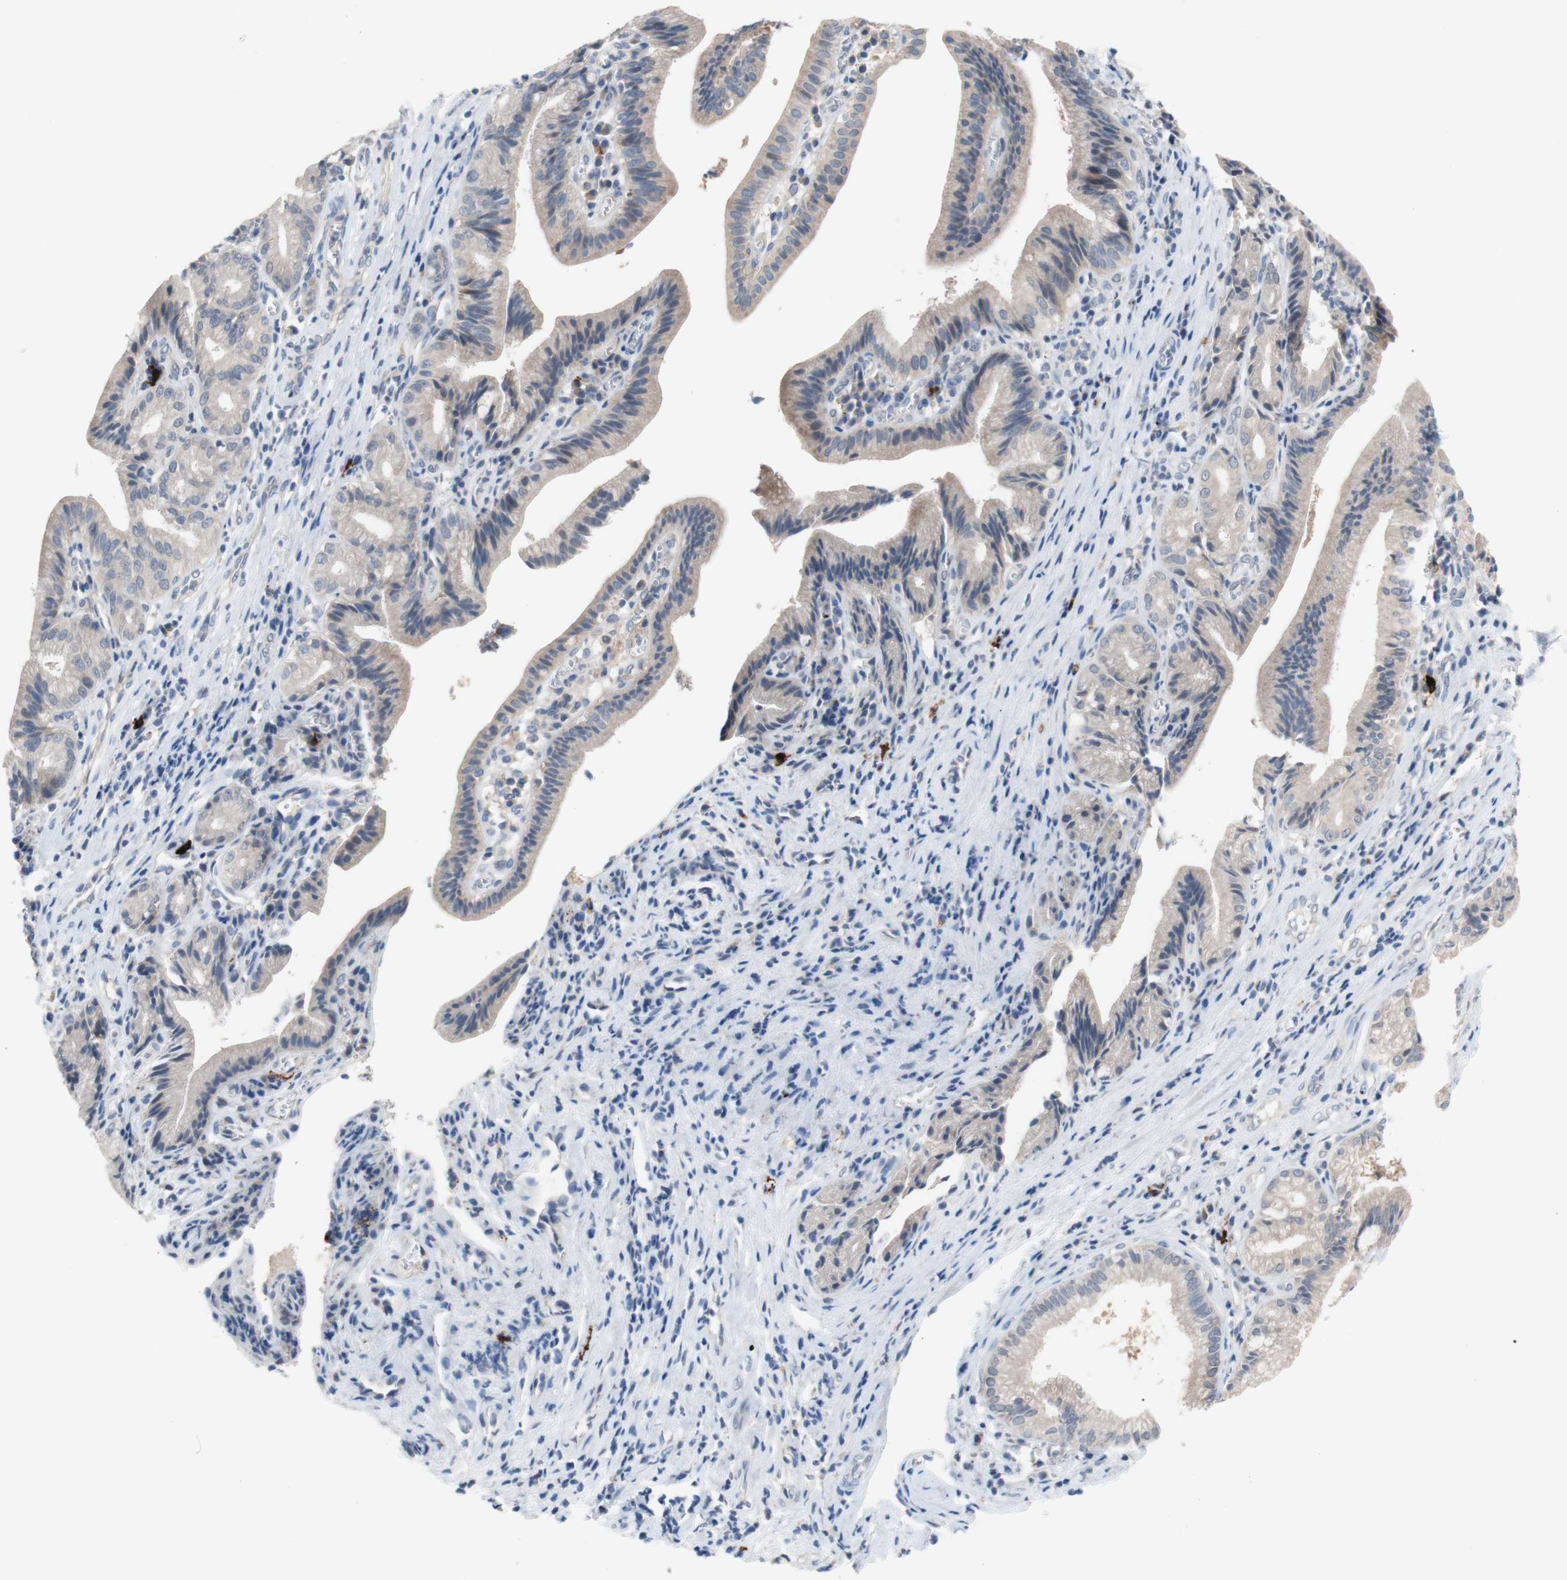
{"staining": {"intensity": "weak", "quantity": "<25%", "location": "cytoplasmic/membranous"}, "tissue": "pancreatic cancer", "cell_type": "Tumor cells", "image_type": "cancer", "snomed": [{"axis": "morphology", "description": "Adenocarcinoma, NOS"}, {"axis": "topography", "description": "Pancreas"}], "caption": "Pancreatic adenocarcinoma was stained to show a protein in brown. There is no significant positivity in tumor cells. Nuclei are stained in blue.", "gene": "PEX2", "patient": {"sex": "female", "age": 75}}